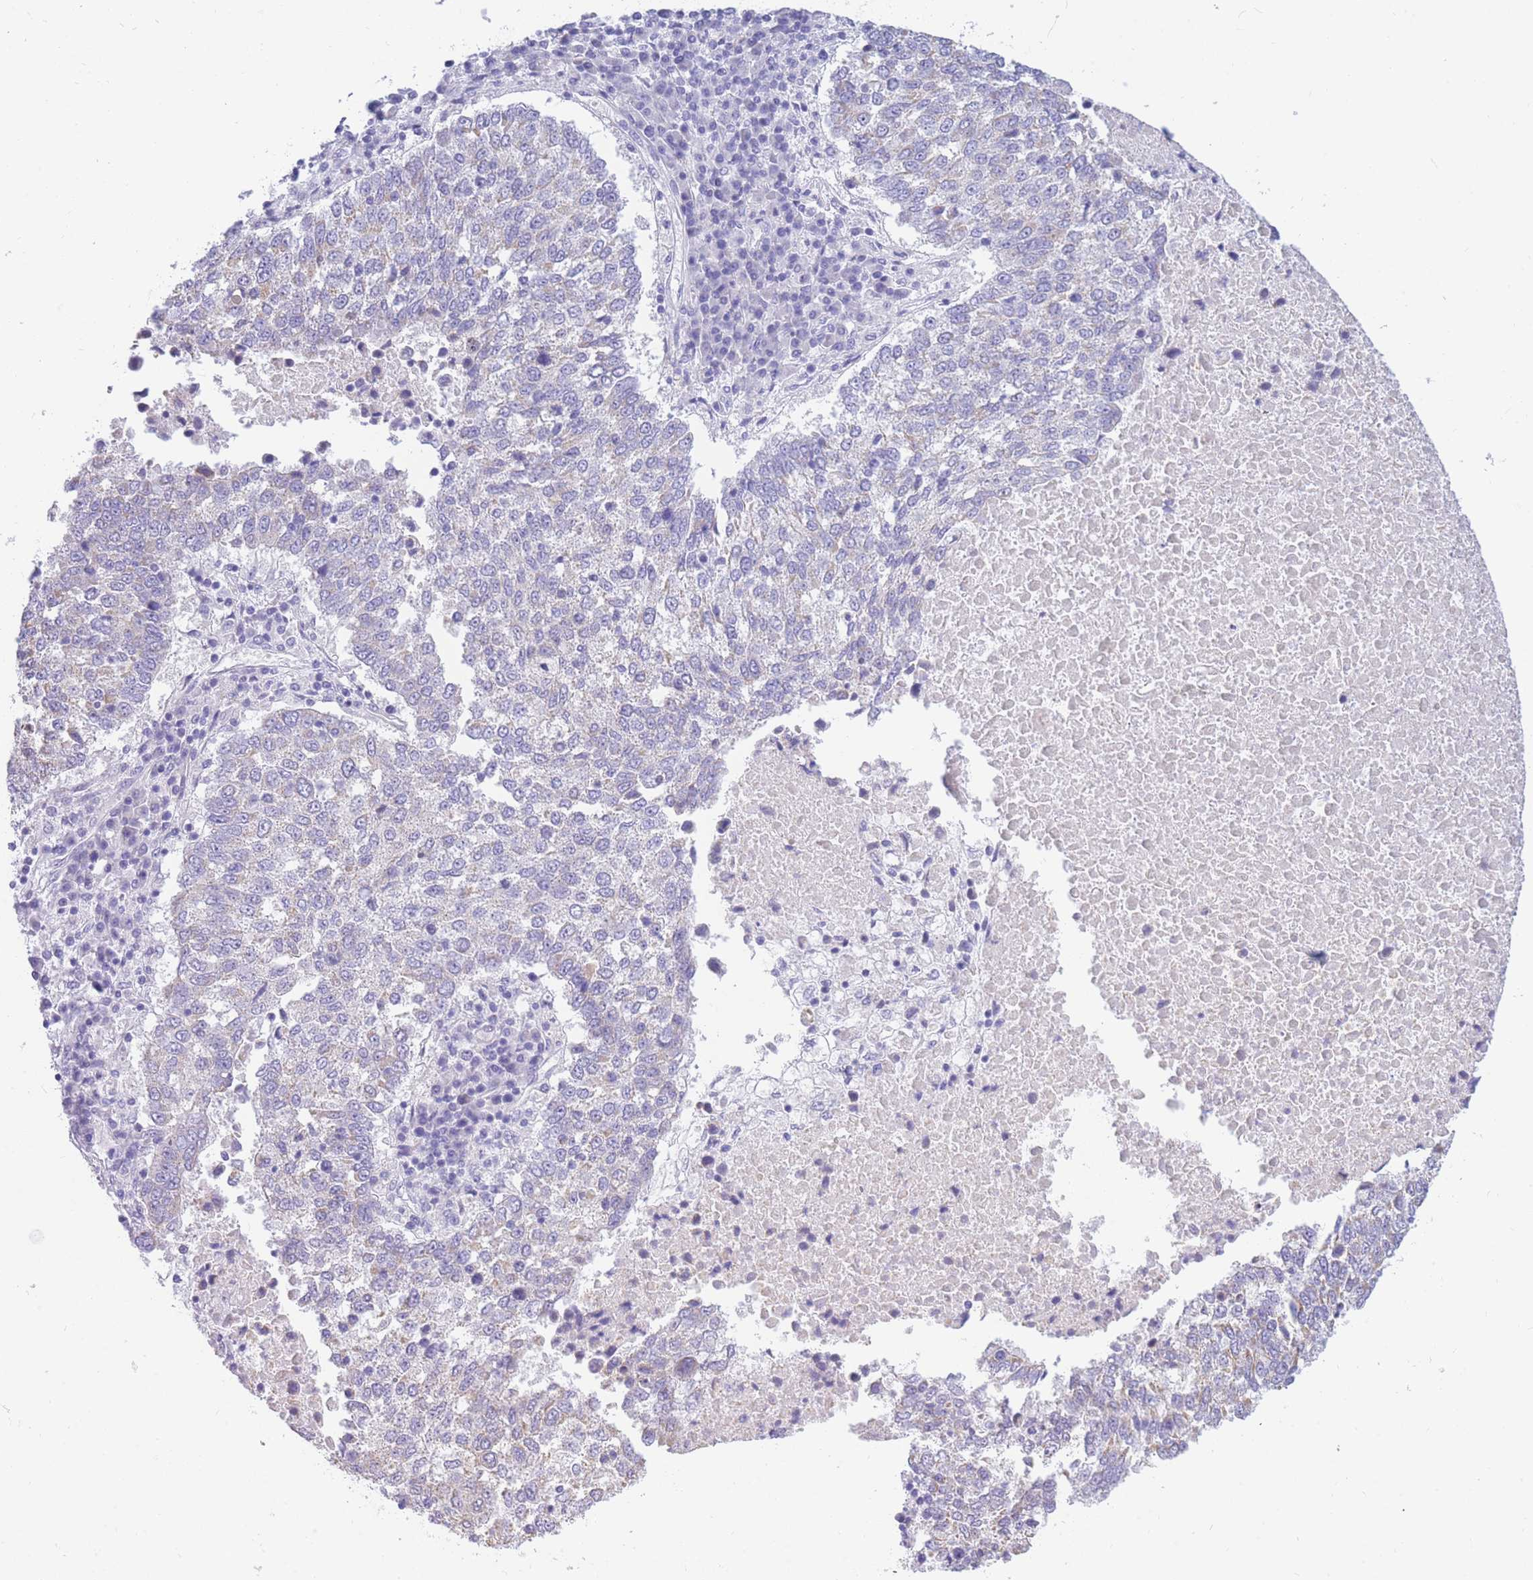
{"staining": {"intensity": "negative", "quantity": "none", "location": "none"}, "tissue": "lung cancer", "cell_type": "Tumor cells", "image_type": "cancer", "snomed": [{"axis": "morphology", "description": "Squamous cell carcinoma, NOS"}, {"axis": "topography", "description": "Lung"}], "caption": "Lung squamous cell carcinoma was stained to show a protein in brown. There is no significant positivity in tumor cells.", "gene": "DHRS11", "patient": {"sex": "male", "age": 73}}